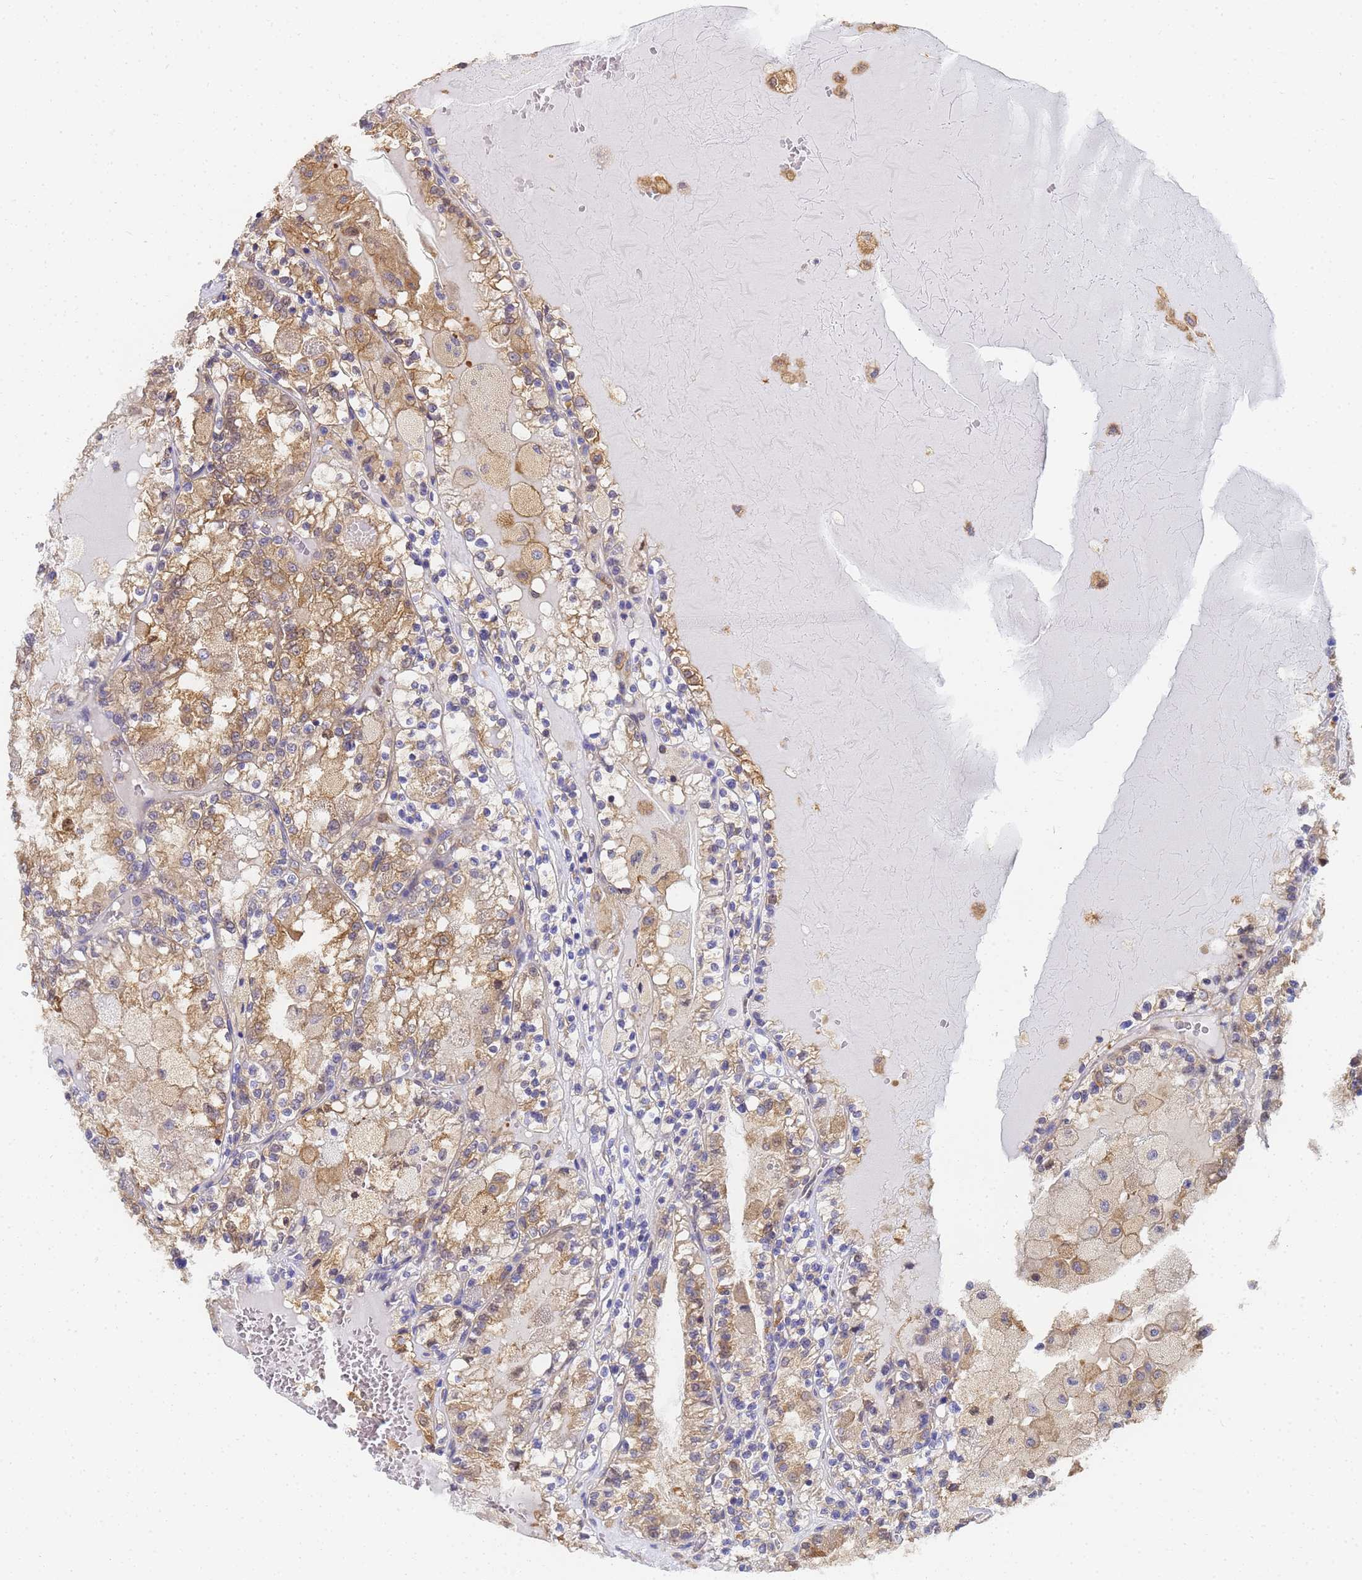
{"staining": {"intensity": "moderate", "quantity": "25%-75%", "location": "cytoplasmic/membranous"}, "tissue": "renal cancer", "cell_type": "Tumor cells", "image_type": "cancer", "snomed": [{"axis": "morphology", "description": "Adenocarcinoma, NOS"}, {"axis": "topography", "description": "Kidney"}], "caption": "Immunohistochemical staining of human adenocarcinoma (renal) shows medium levels of moderate cytoplasmic/membranous staining in about 25%-75% of tumor cells.", "gene": "NME1-NME2", "patient": {"sex": "female", "age": 56}}